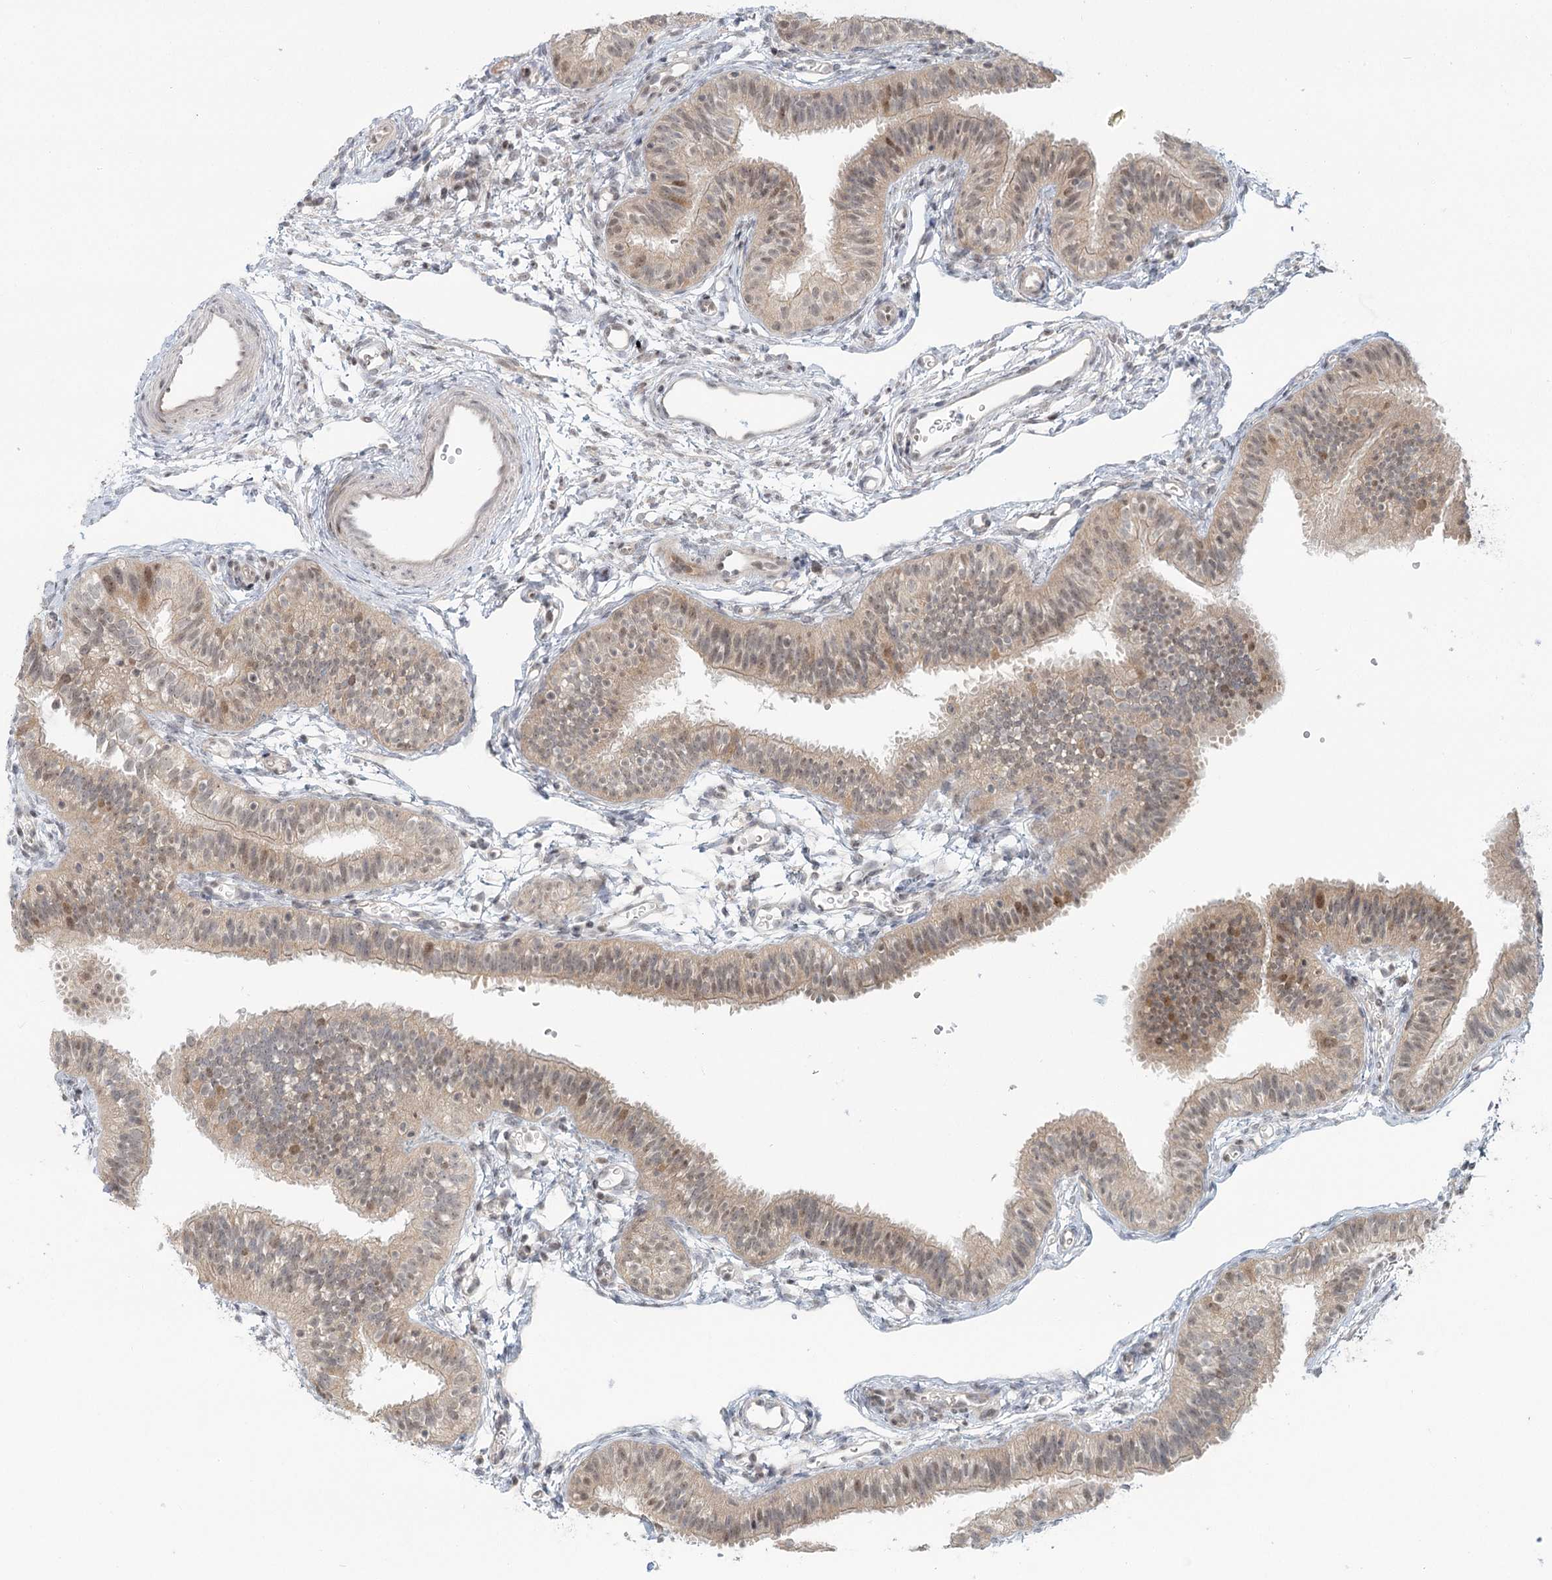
{"staining": {"intensity": "weak", "quantity": "25%-75%", "location": "cytoplasmic/membranous,nuclear"}, "tissue": "fallopian tube", "cell_type": "Glandular cells", "image_type": "normal", "snomed": [{"axis": "morphology", "description": "Normal tissue, NOS"}, {"axis": "topography", "description": "Fallopian tube"}], "caption": "A histopathology image of human fallopian tube stained for a protein exhibits weak cytoplasmic/membranous,nuclear brown staining in glandular cells. (DAB IHC, brown staining for protein, blue staining for nuclei).", "gene": "R3HCC1L", "patient": {"sex": "female", "age": 35}}